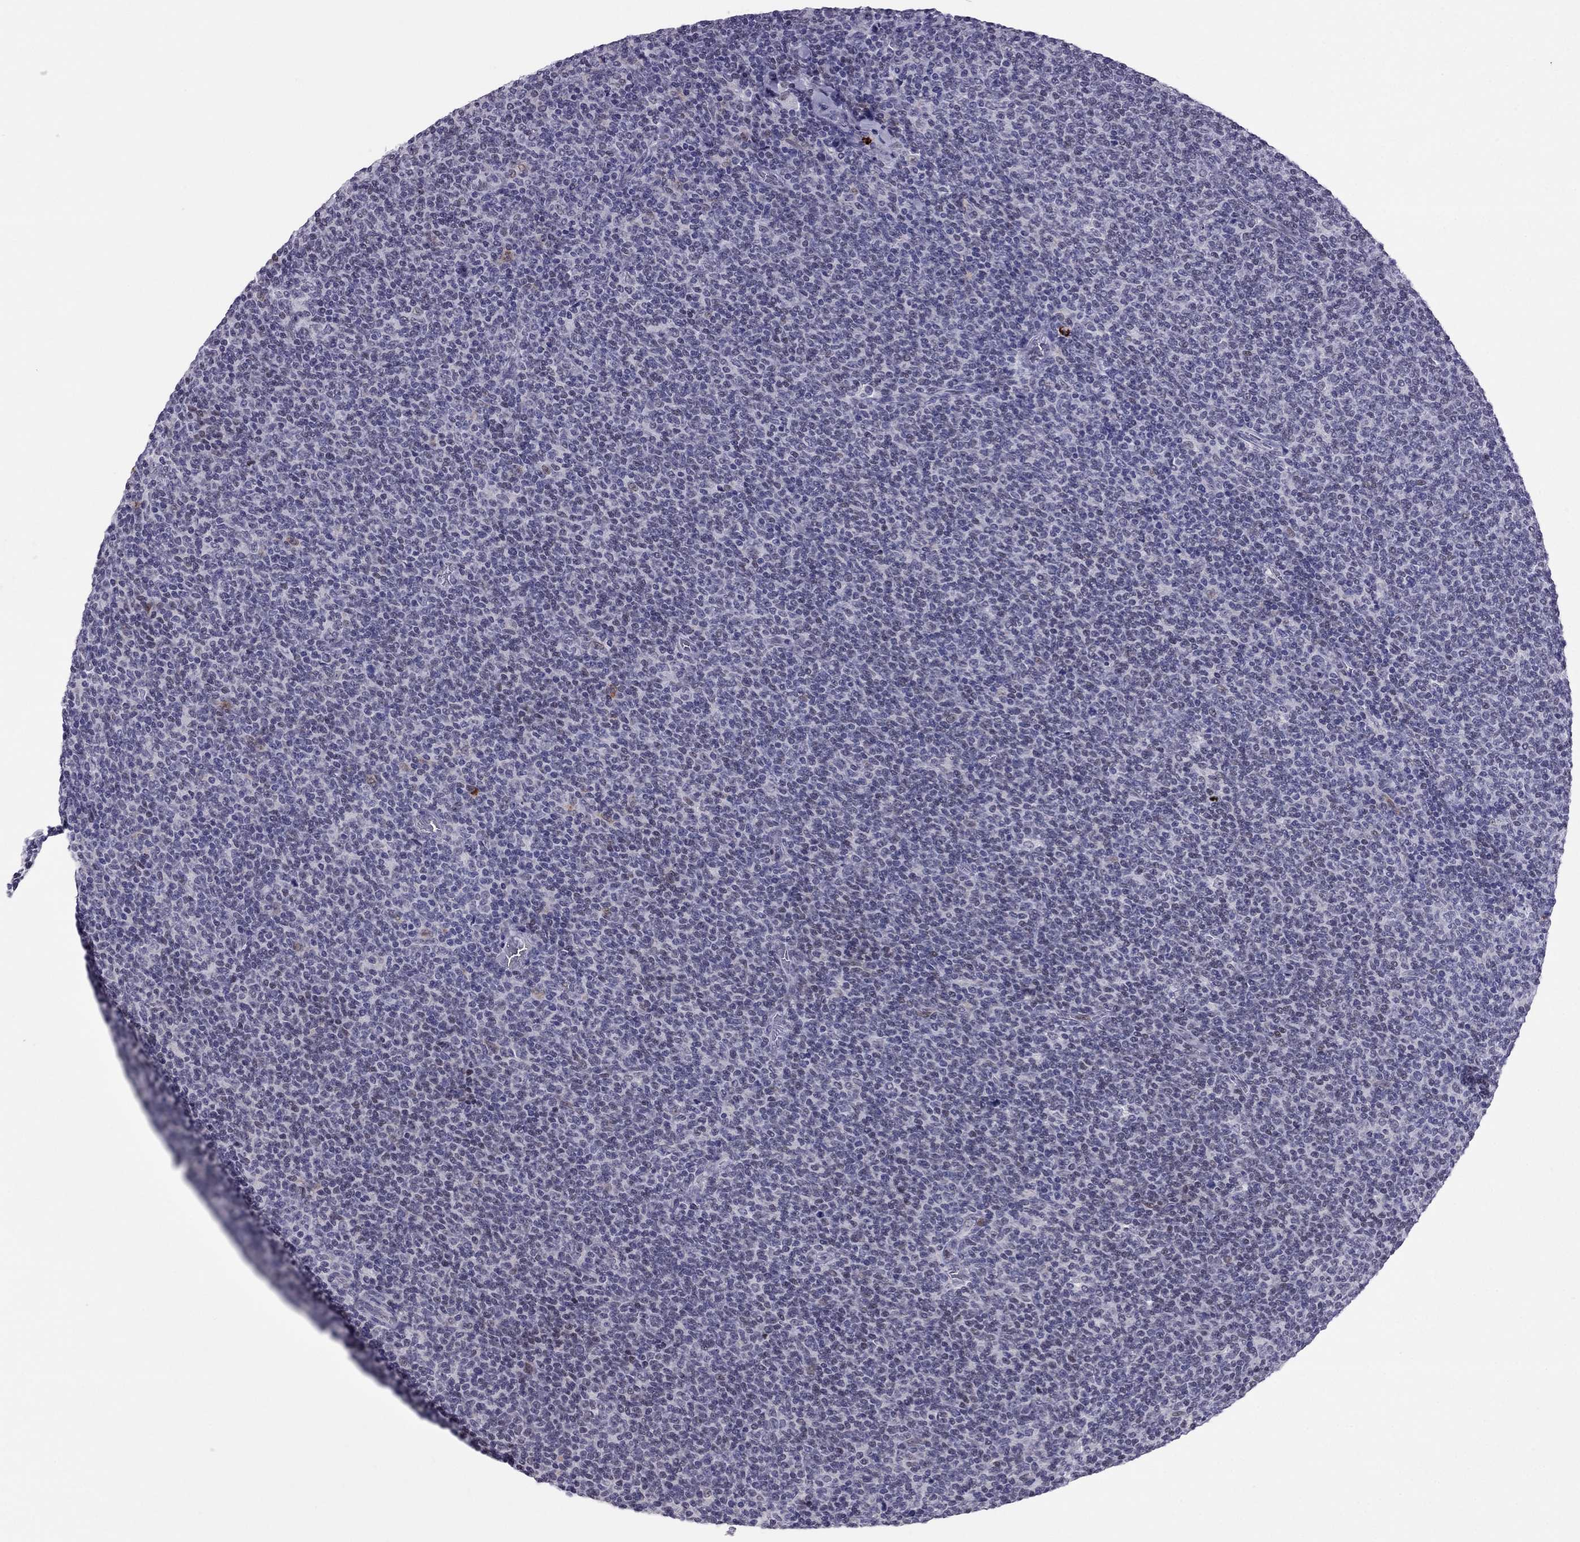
{"staining": {"intensity": "negative", "quantity": "none", "location": "none"}, "tissue": "lymphoma", "cell_type": "Tumor cells", "image_type": "cancer", "snomed": [{"axis": "morphology", "description": "Malignant lymphoma, non-Hodgkin's type, Low grade"}, {"axis": "topography", "description": "Lymph node"}], "caption": "Human lymphoma stained for a protein using IHC exhibits no positivity in tumor cells.", "gene": "CCL27", "patient": {"sex": "male", "age": 52}}